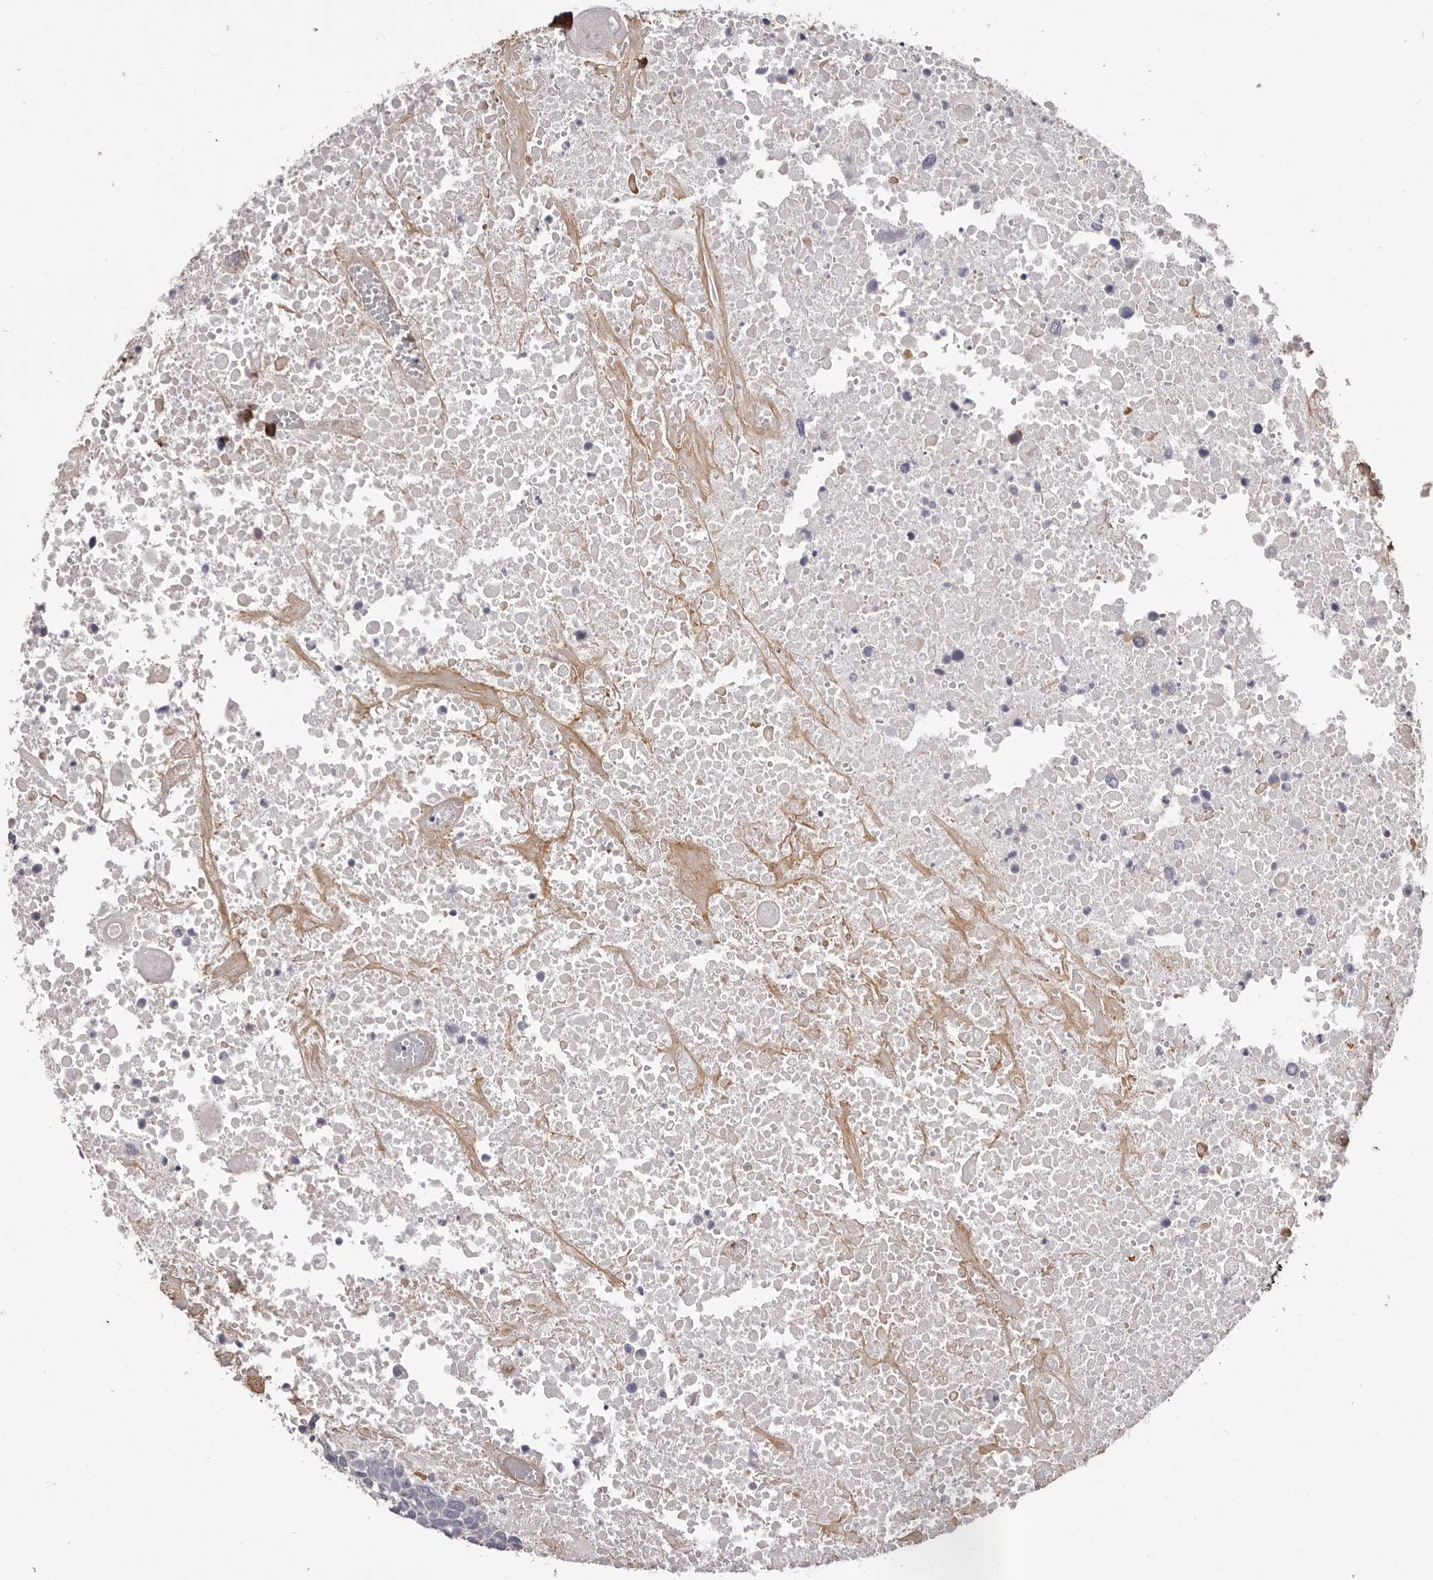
{"staining": {"intensity": "negative", "quantity": "none", "location": "none"}, "tissue": "head and neck cancer", "cell_type": "Tumor cells", "image_type": "cancer", "snomed": [{"axis": "morphology", "description": "Squamous cell carcinoma, NOS"}, {"axis": "topography", "description": "Head-Neck"}], "caption": "An immunohistochemistry image of head and neck cancer is shown. There is no staining in tumor cells of head and neck cancer.", "gene": "COL6A1", "patient": {"sex": "male", "age": 66}}